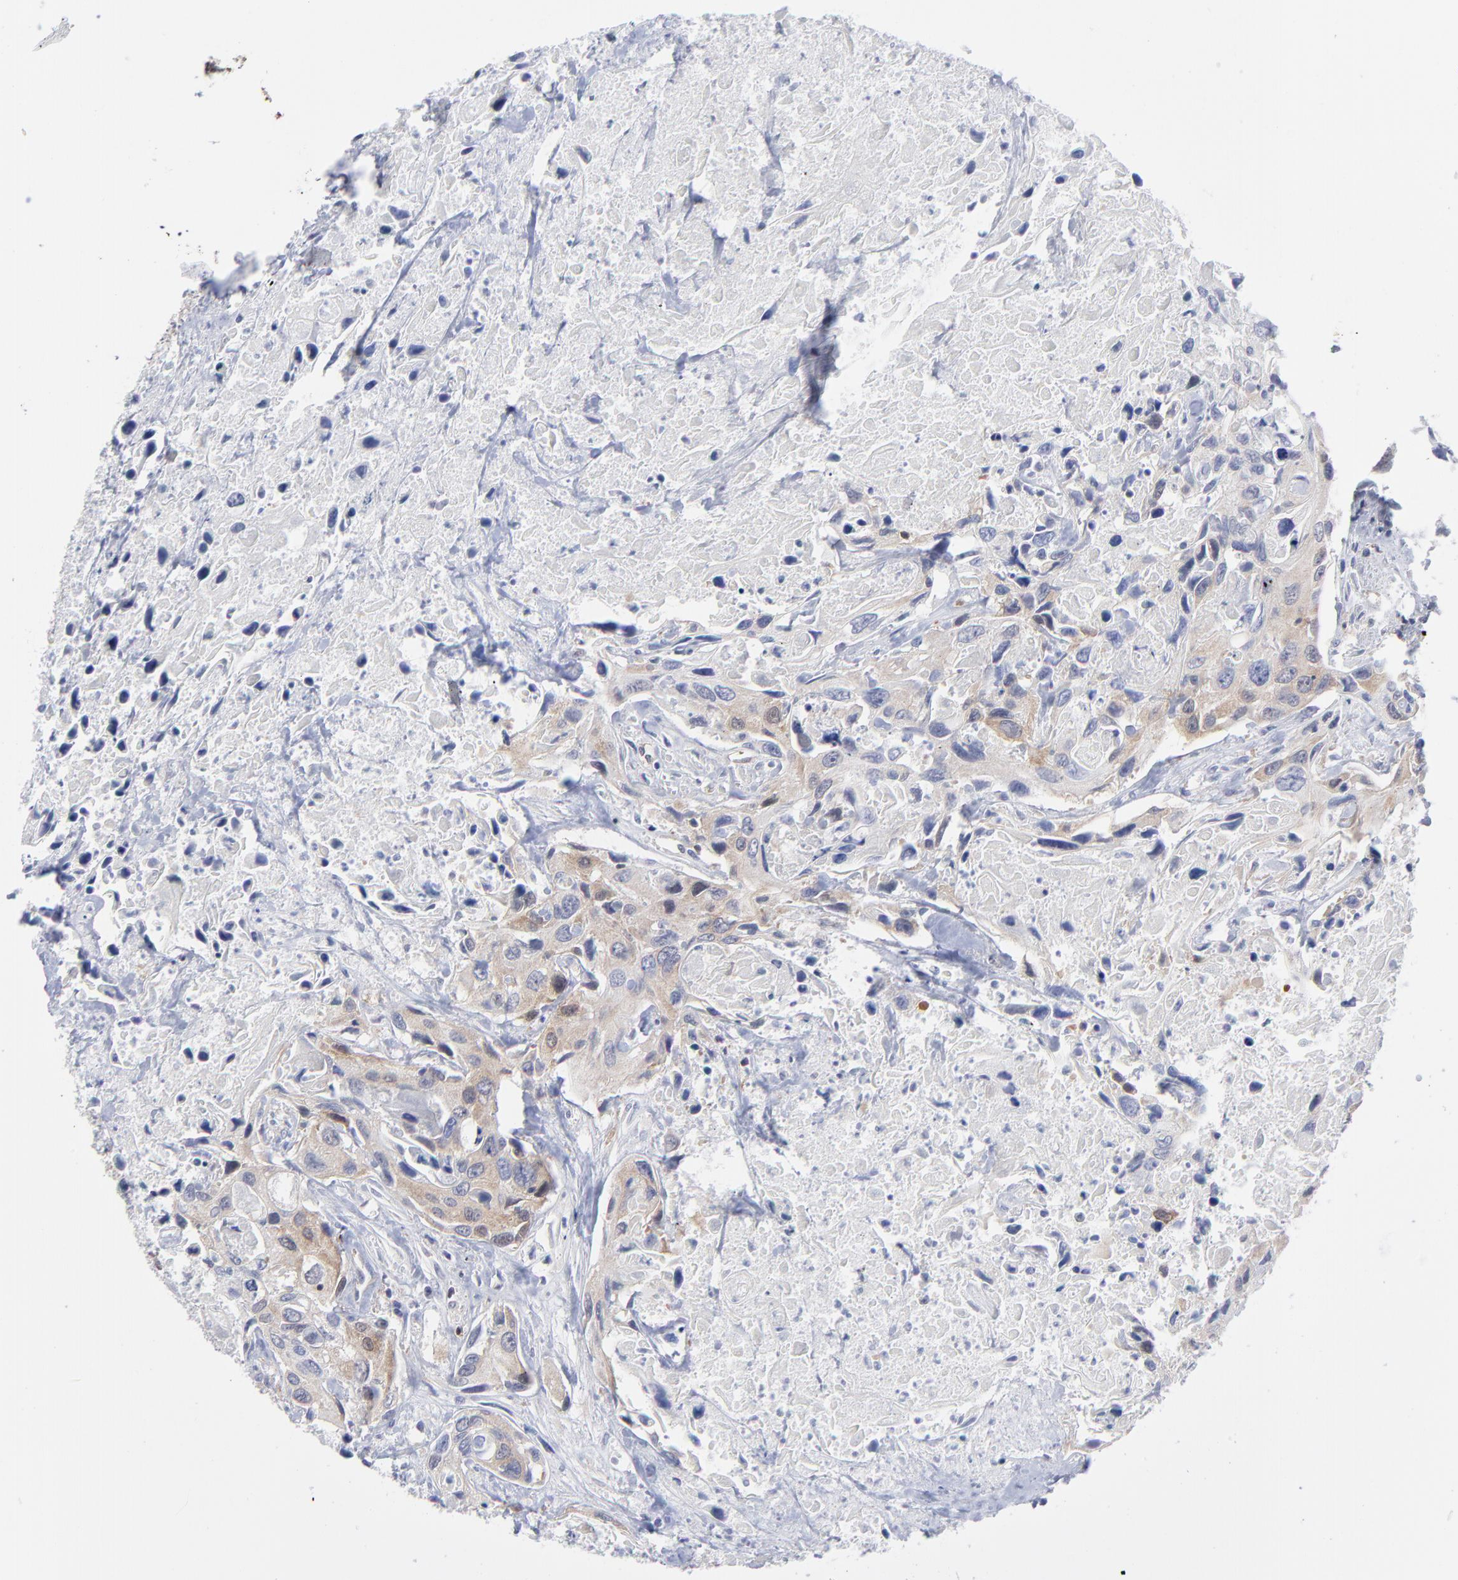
{"staining": {"intensity": "weak", "quantity": ">75%", "location": "cytoplasmic/membranous"}, "tissue": "urothelial cancer", "cell_type": "Tumor cells", "image_type": "cancer", "snomed": [{"axis": "morphology", "description": "Urothelial carcinoma, High grade"}, {"axis": "topography", "description": "Urinary bladder"}], "caption": "A brown stain highlights weak cytoplasmic/membranous expression of a protein in high-grade urothelial carcinoma tumor cells.", "gene": "NFKBIA", "patient": {"sex": "male", "age": 71}}